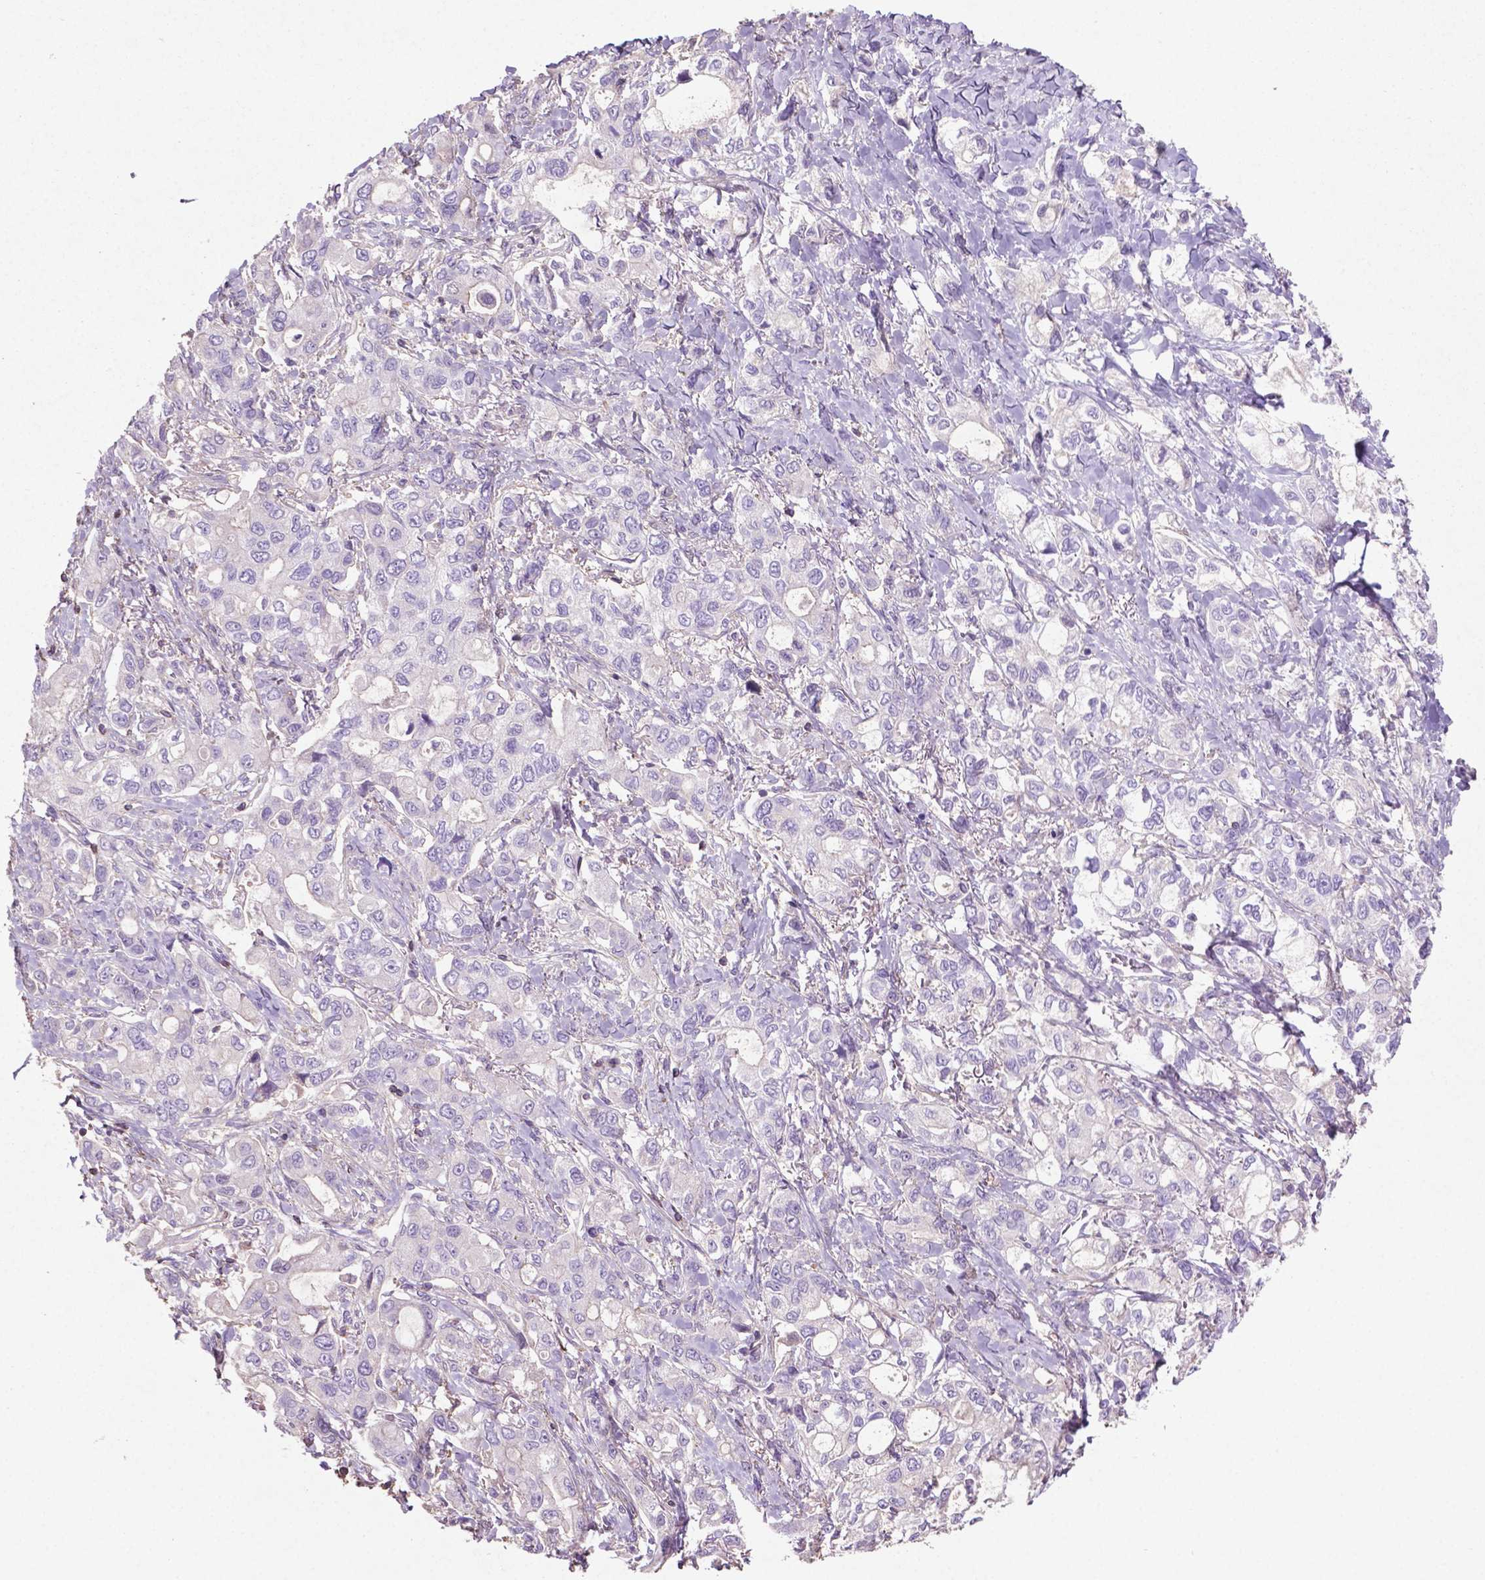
{"staining": {"intensity": "negative", "quantity": "none", "location": "none"}, "tissue": "stomach cancer", "cell_type": "Tumor cells", "image_type": "cancer", "snomed": [{"axis": "morphology", "description": "Adenocarcinoma, NOS"}, {"axis": "topography", "description": "Stomach"}], "caption": "A histopathology image of adenocarcinoma (stomach) stained for a protein exhibits no brown staining in tumor cells.", "gene": "BMP4", "patient": {"sex": "male", "age": 63}}